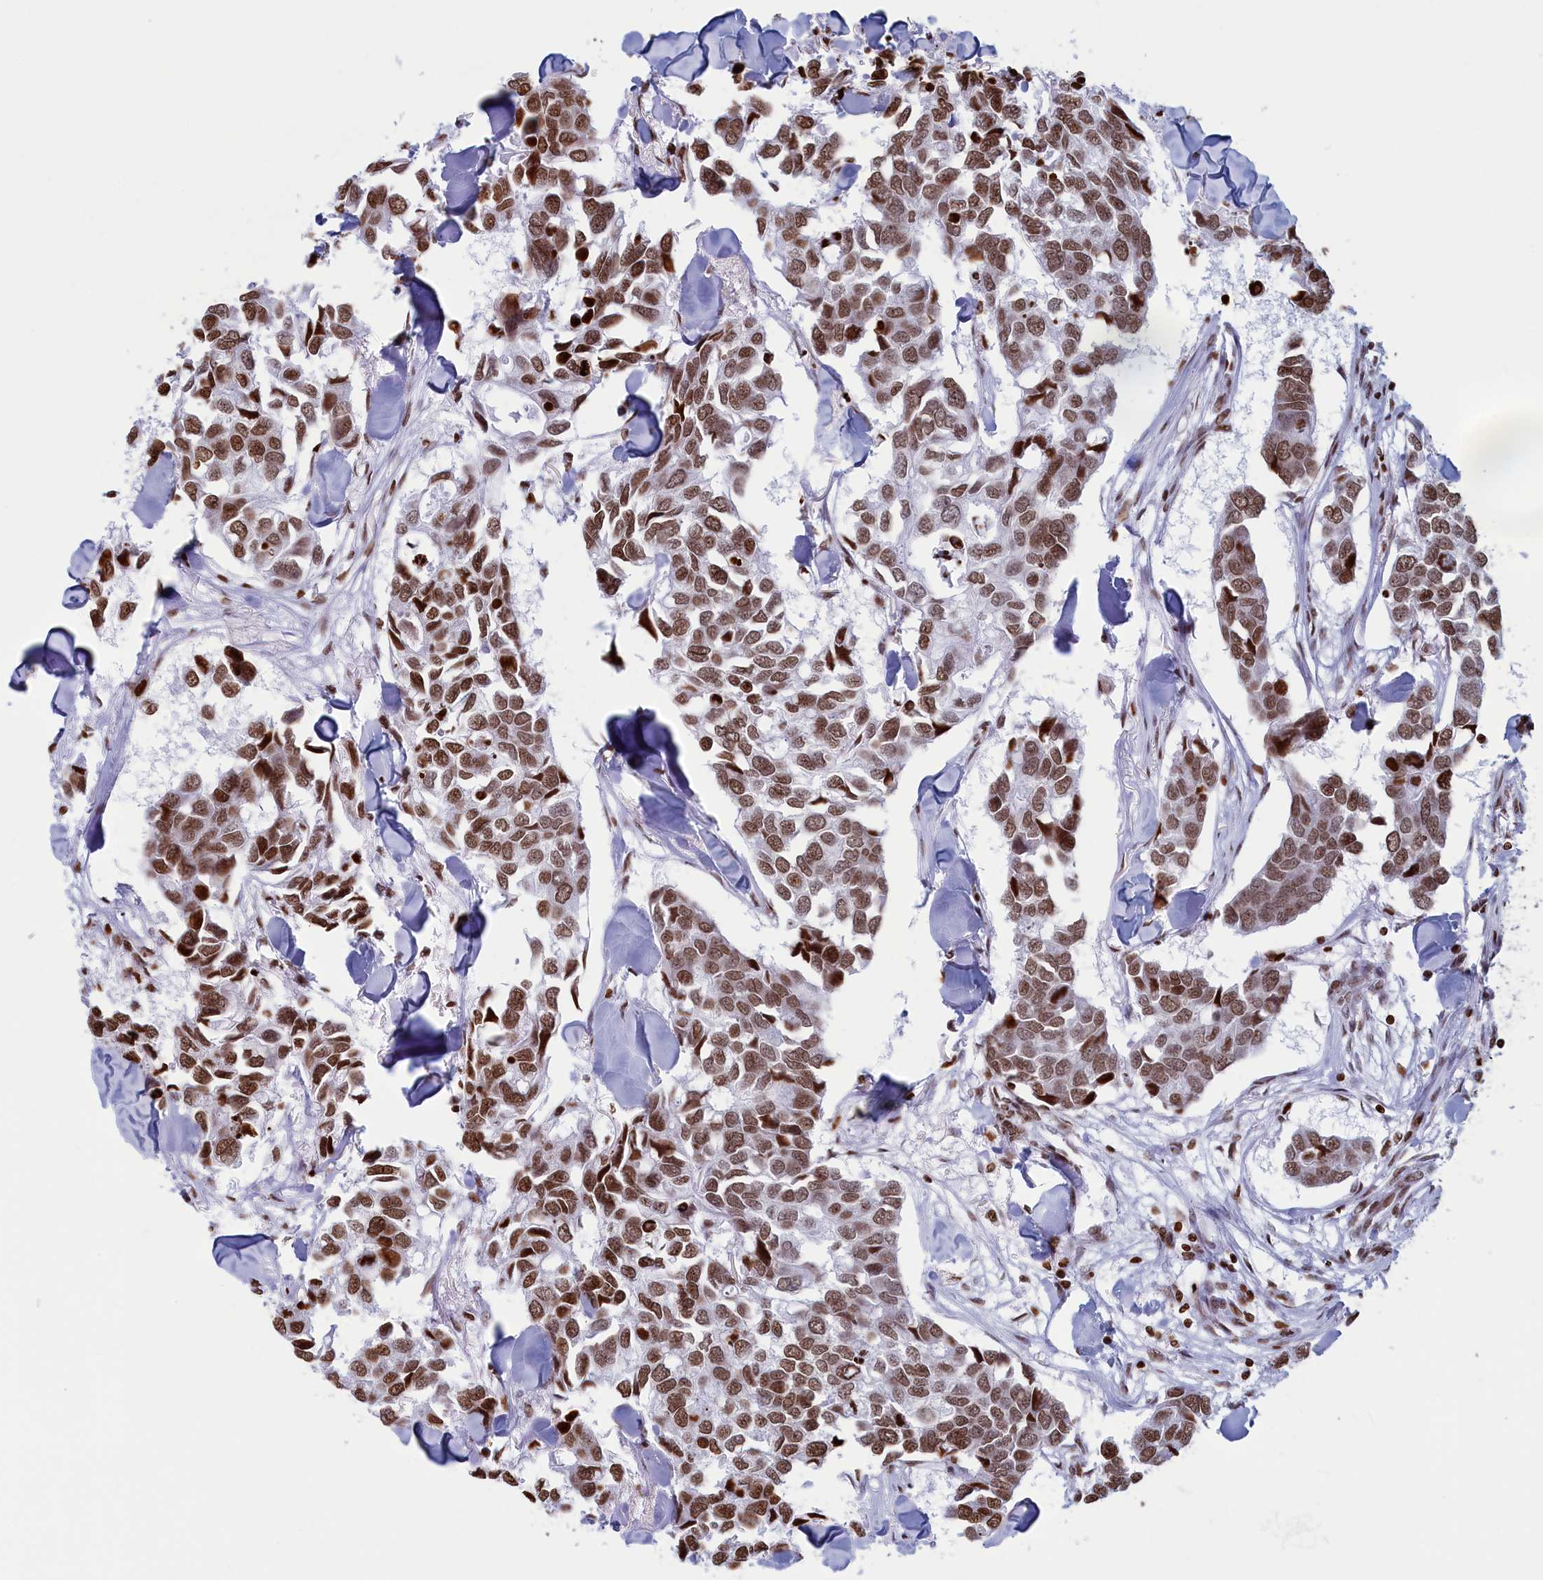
{"staining": {"intensity": "moderate", "quantity": ">75%", "location": "nuclear"}, "tissue": "breast cancer", "cell_type": "Tumor cells", "image_type": "cancer", "snomed": [{"axis": "morphology", "description": "Duct carcinoma"}, {"axis": "topography", "description": "Breast"}], "caption": "Immunohistochemical staining of human breast cancer exhibits medium levels of moderate nuclear protein staining in about >75% of tumor cells.", "gene": "APOBEC3A", "patient": {"sex": "female", "age": 83}}